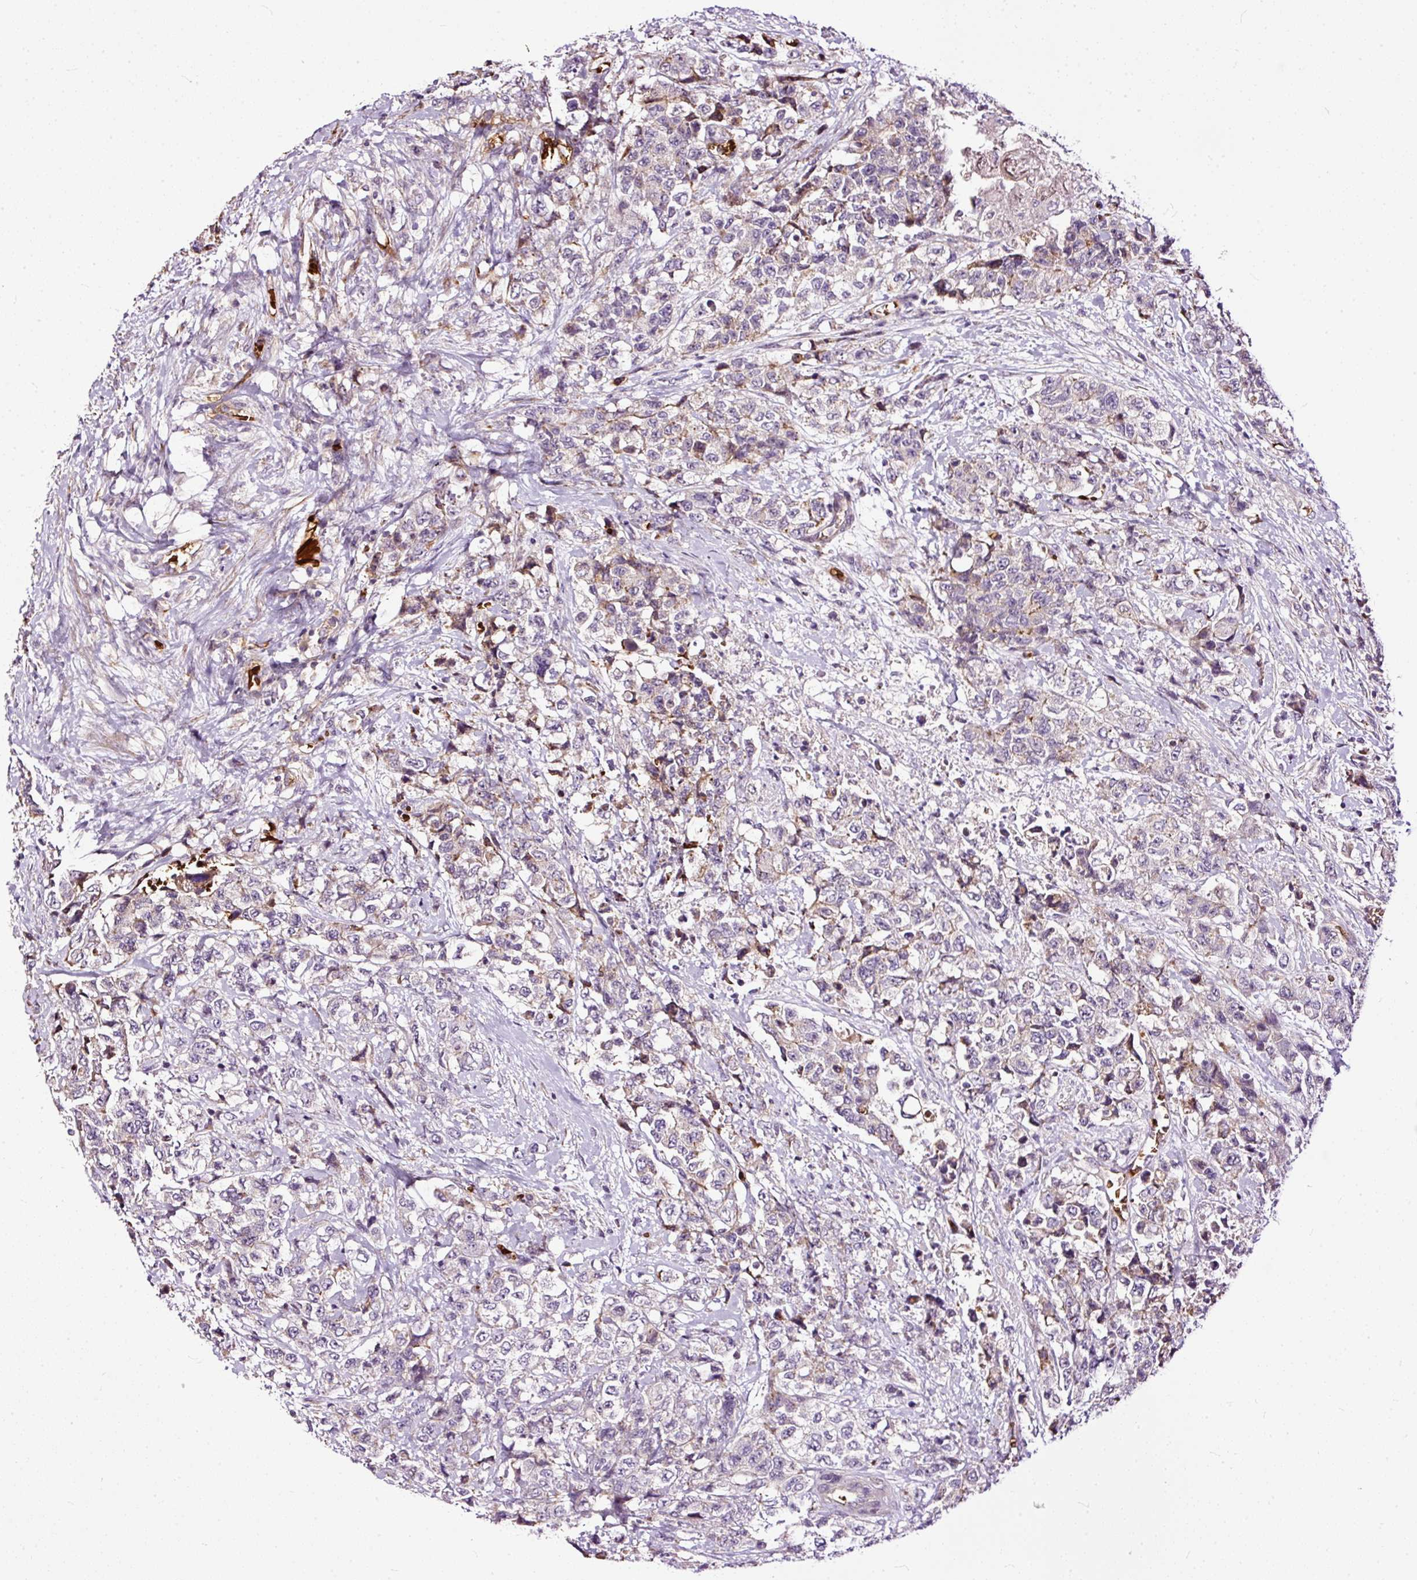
{"staining": {"intensity": "weak", "quantity": "25%-75%", "location": "cytoplasmic/membranous"}, "tissue": "urothelial cancer", "cell_type": "Tumor cells", "image_type": "cancer", "snomed": [{"axis": "morphology", "description": "Urothelial carcinoma, High grade"}, {"axis": "topography", "description": "Urinary bladder"}], "caption": "An image of human urothelial carcinoma (high-grade) stained for a protein exhibits weak cytoplasmic/membranous brown staining in tumor cells.", "gene": "USHBP1", "patient": {"sex": "female", "age": 78}}